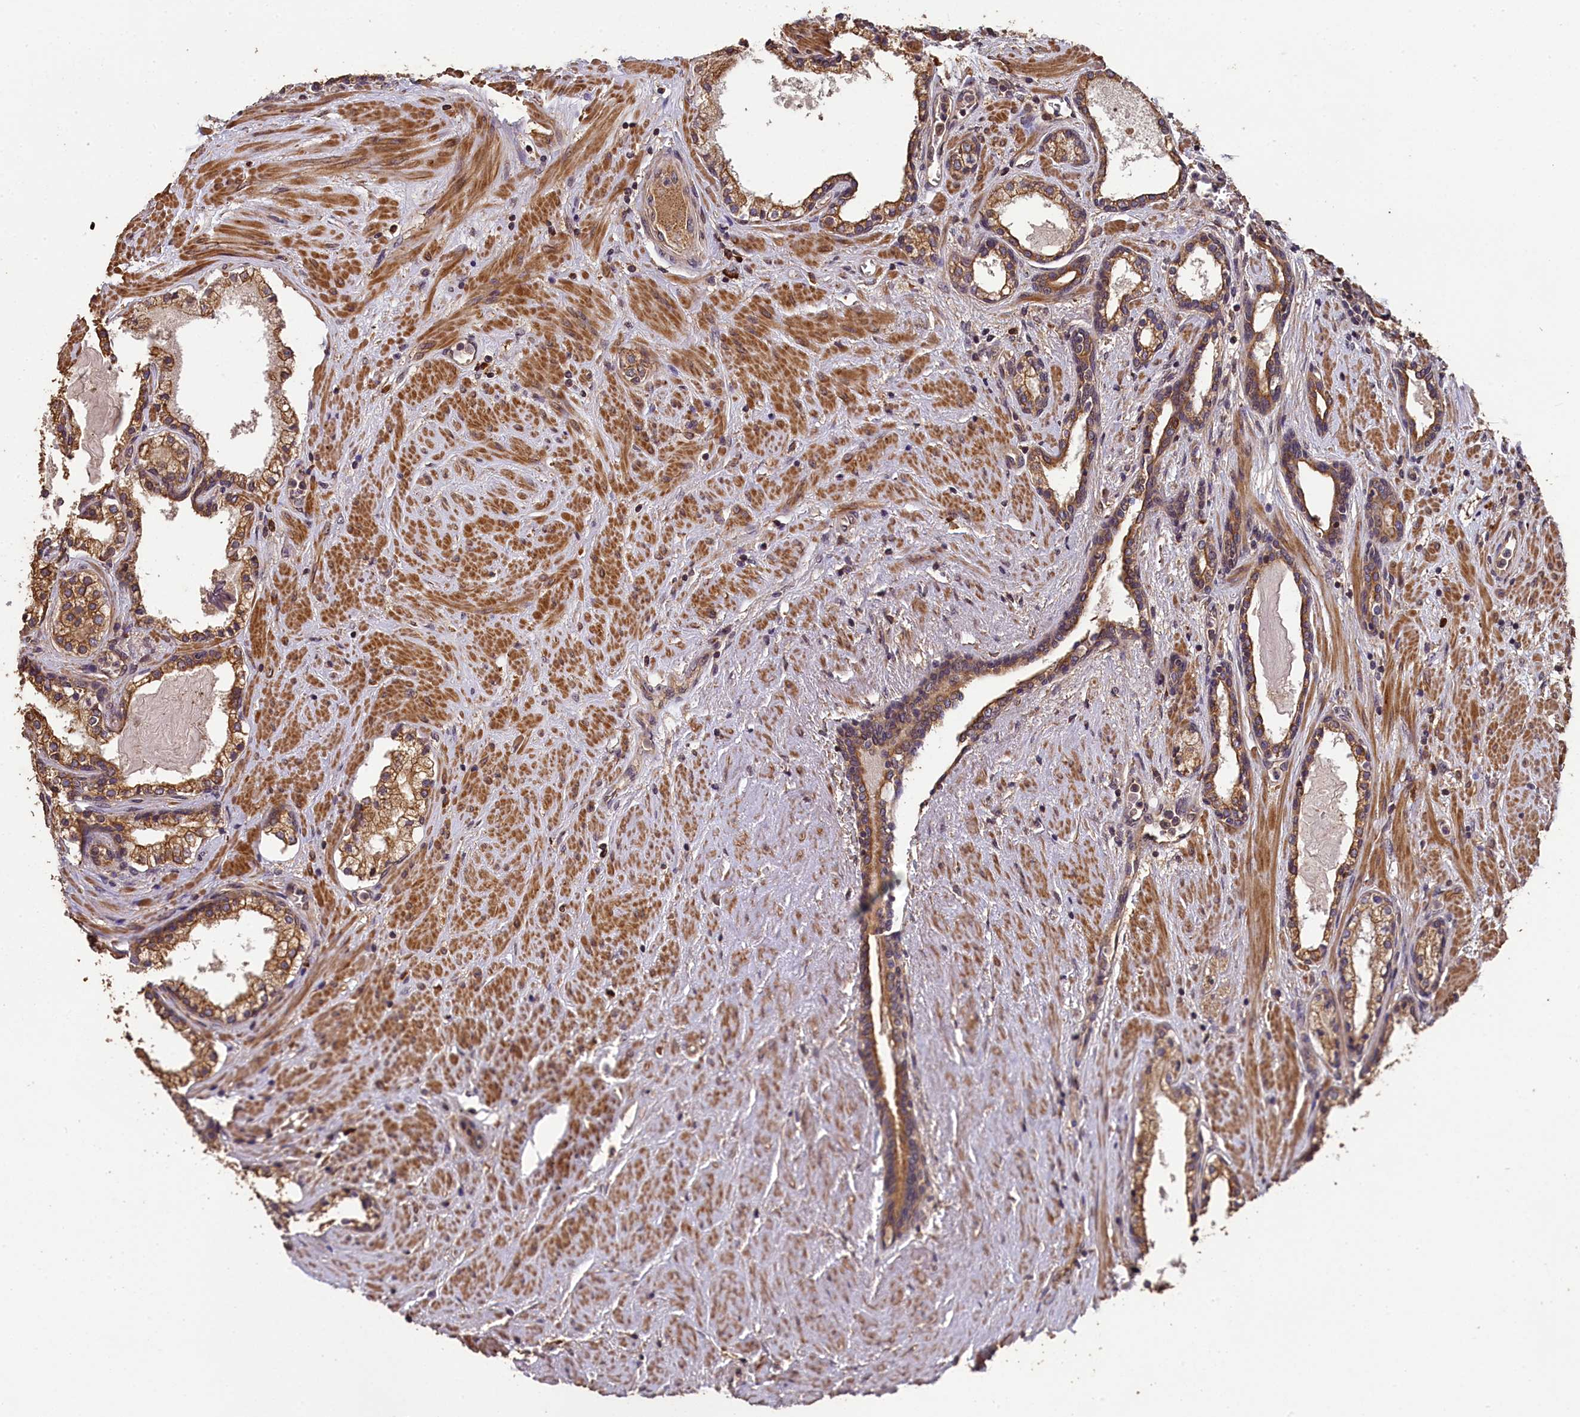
{"staining": {"intensity": "moderate", "quantity": ">75%", "location": "cytoplasmic/membranous"}, "tissue": "prostate cancer", "cell_type": "Tumor cells", "image_type": "cancer", "snomed": [{"axis": "morphology", "description": "Adenocarcinoma, High grade"}, {"axis": "topography", "description": "Prostate"}], "caption": "Immunohistochemistry histopathology image of human prostate cancer (high-grade adenocarcinoma) stained for a protein (brown), which demonstrates medium levels of moderate cytoplasmic/membranous expression in about >75% of tumor cells.", "gene": "CHD9", "patient": {"sex": "male", "age": 58}}